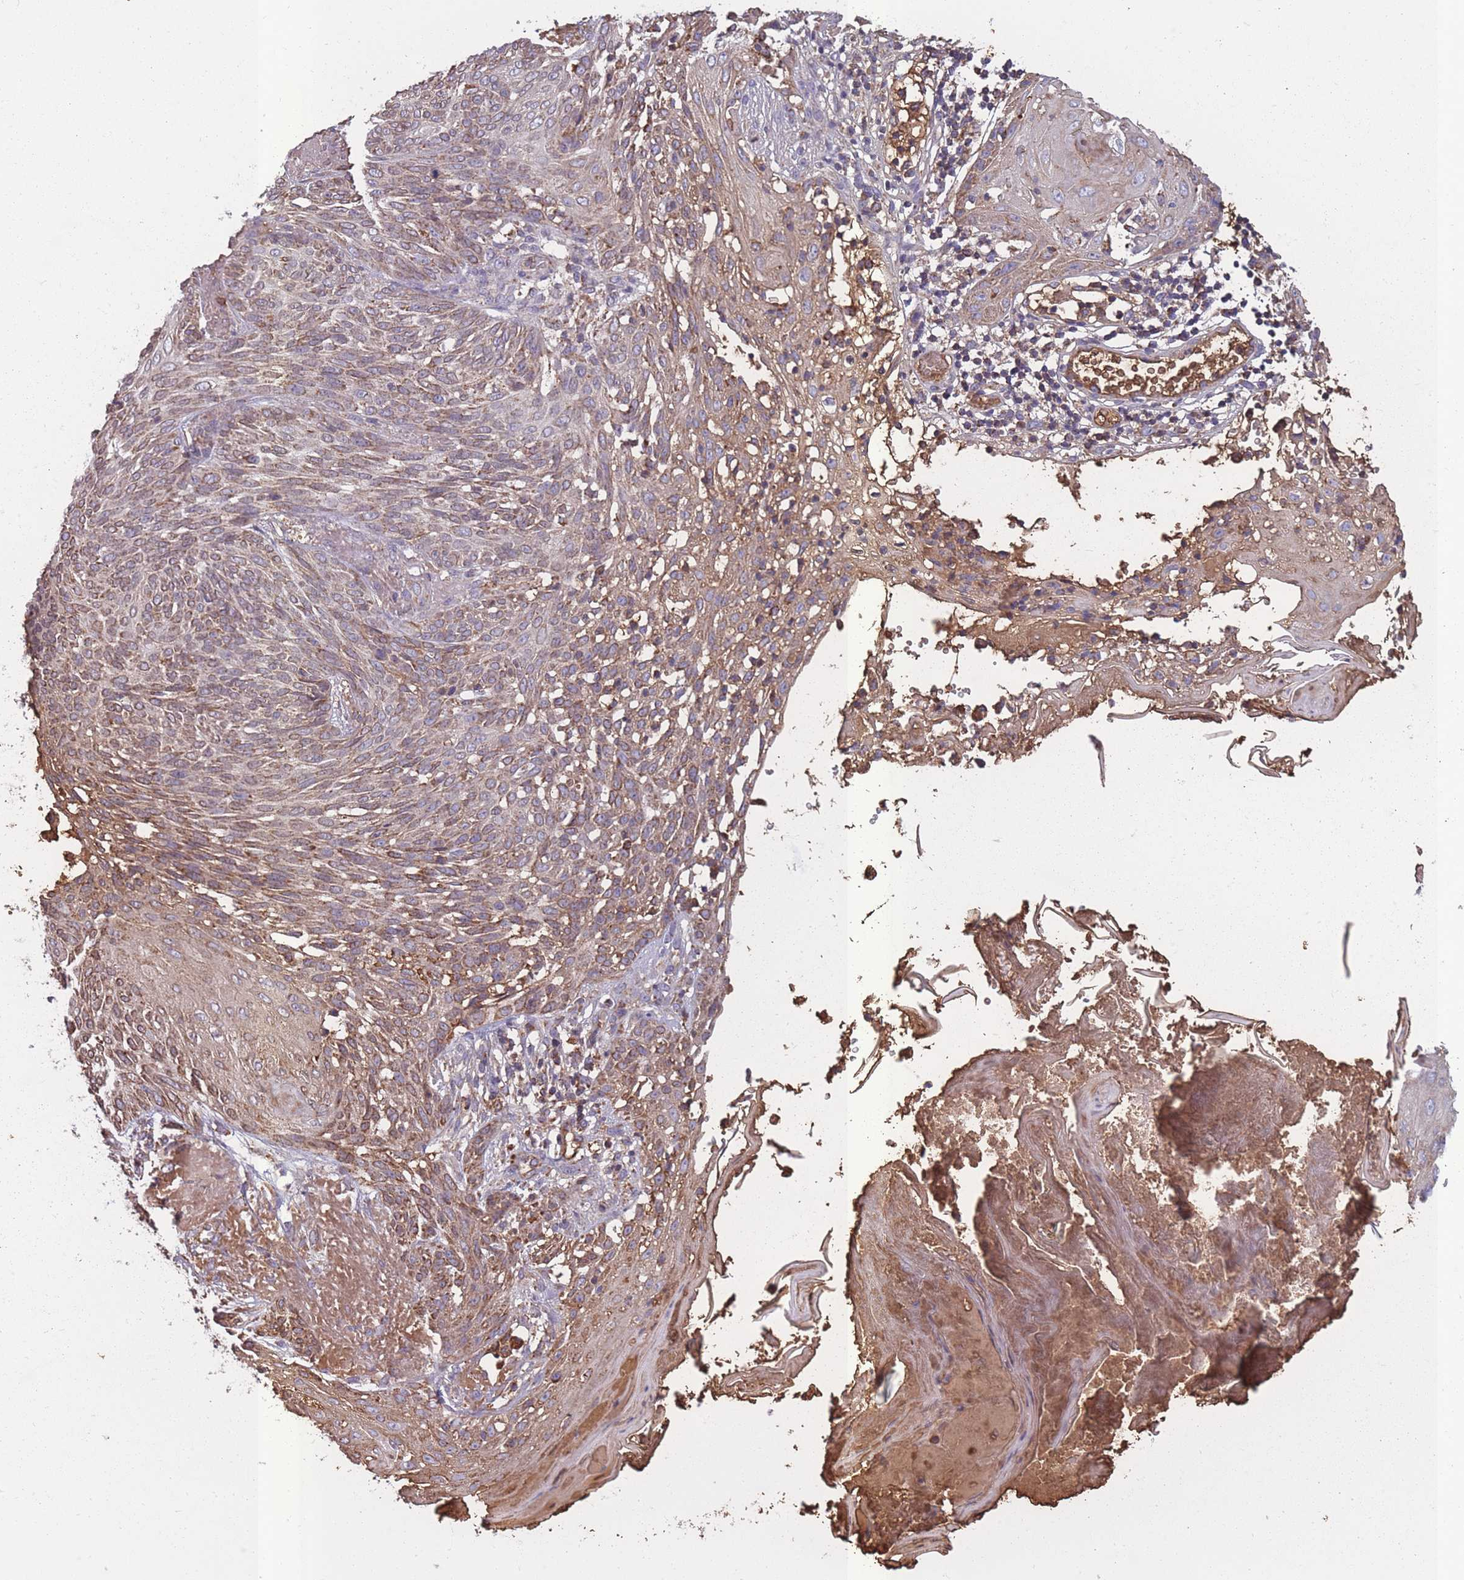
{"staining": {"intensity": "moderate", "quantity": "25%-75%", "location": "cytoplasmic/membranous"}, "tissue": "skin cancer", "cell_type": "Tumor cells", "image_type": "cancer", "snomed": [{"axis": "morphology", "description": "Basal cell carcinoma"}, {"axis": "topography", "description": "Skin"}], "caption": "The histopathology image reveals immunohistochemical staining of skin cancer. There is moderate cytoplasmic/membranous expression is seen in about 25%-75% of tumor cells.", "gene": "KAT2A", "patient": {"sex": "female", "age": 86}}